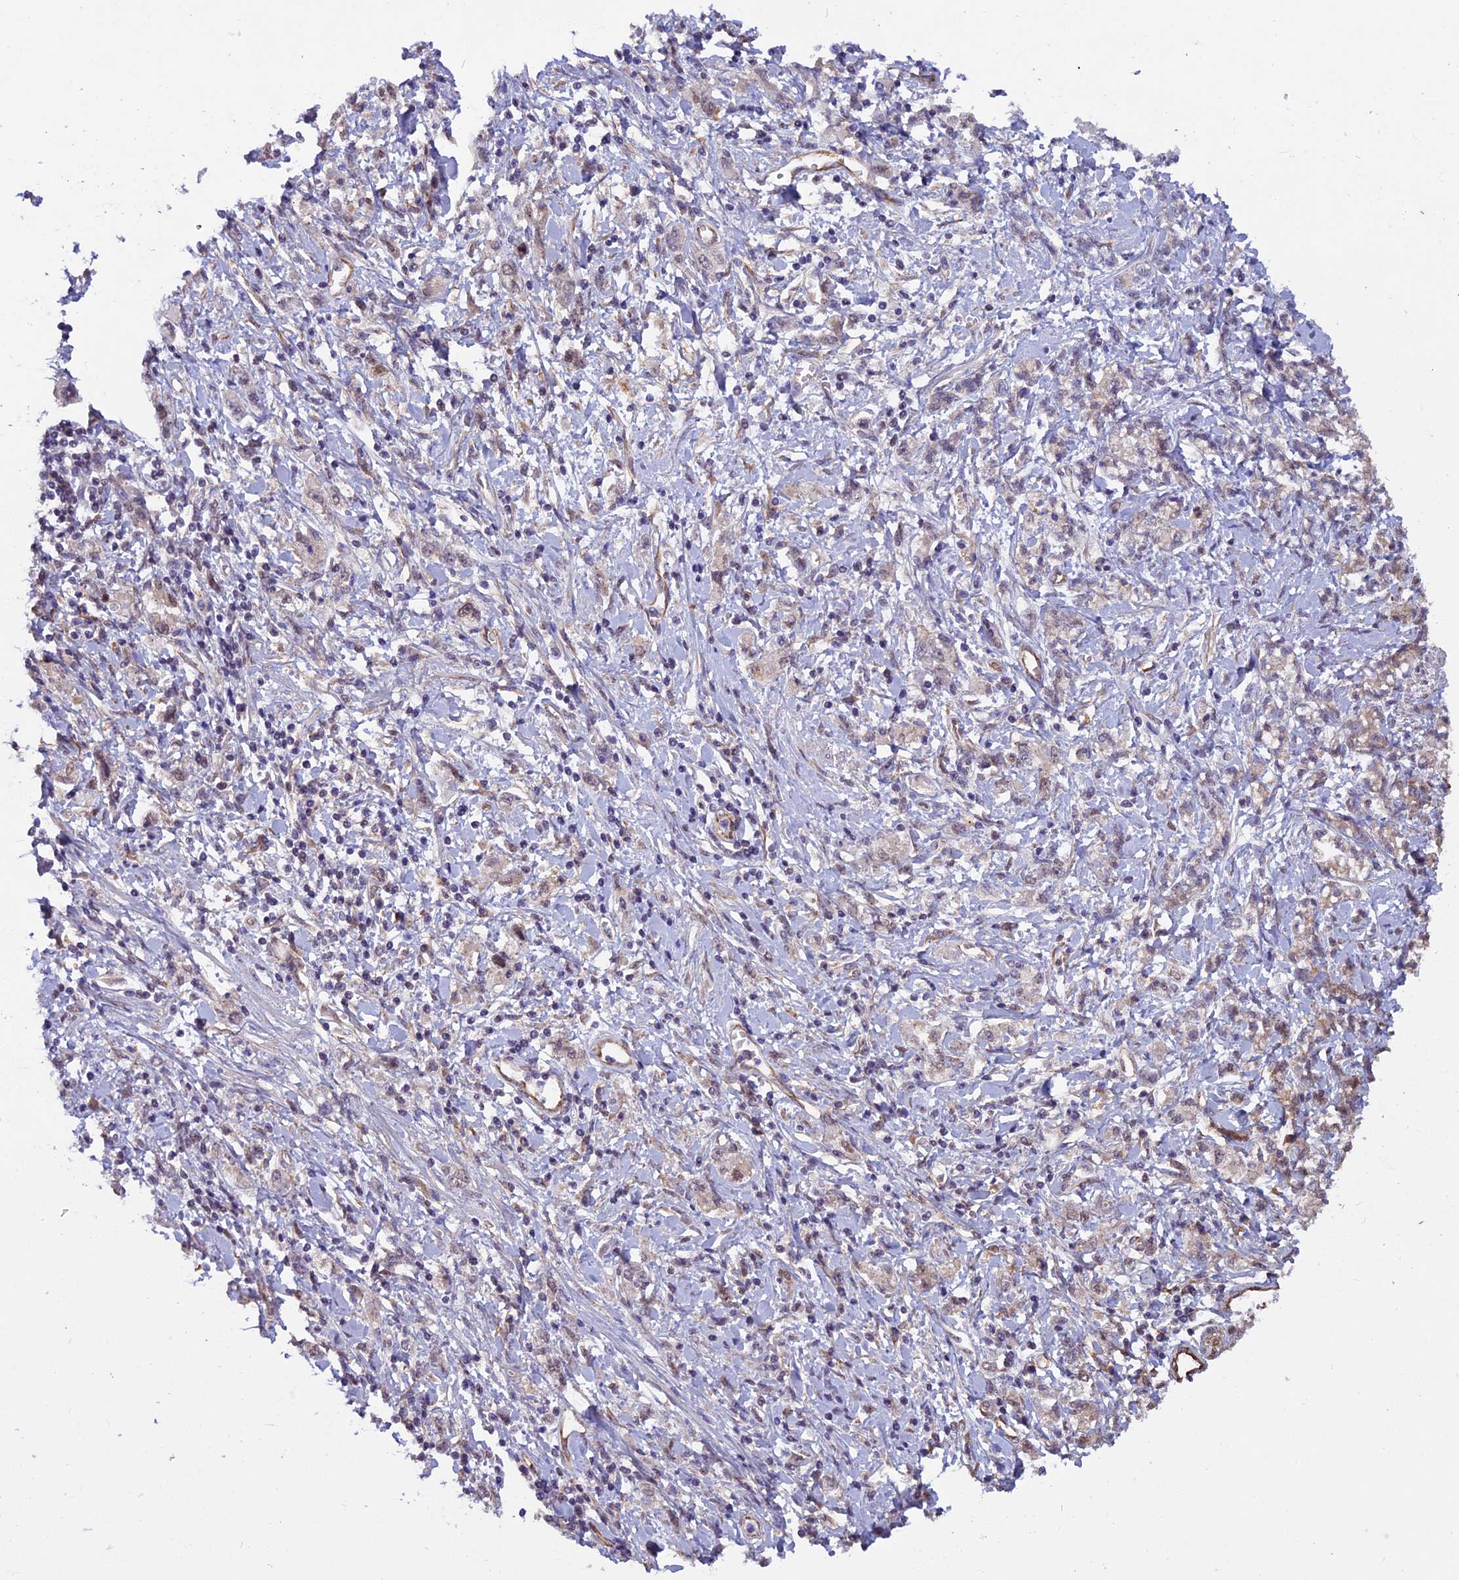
{"staining": {"intensity": "weak", "quantity": "<25%", "location": "cytoplasmic/membranous"}, "tissue": "stomach cancer", "cell_type": "Tumor cells", "image_type": "cancer", "snomed": [{"axis": "morphology", "description": "Adenocarcinoma, NOS"}, {"axis": "topography", "description": "Stomach"}], "caption": "Immunohistochemistry (IHC) of stomach cancer (adenocarcinoma) reveals no expression in tumor cells.", "gene": "C3orf70", "patient": {"sex": "female", "age": 76}}